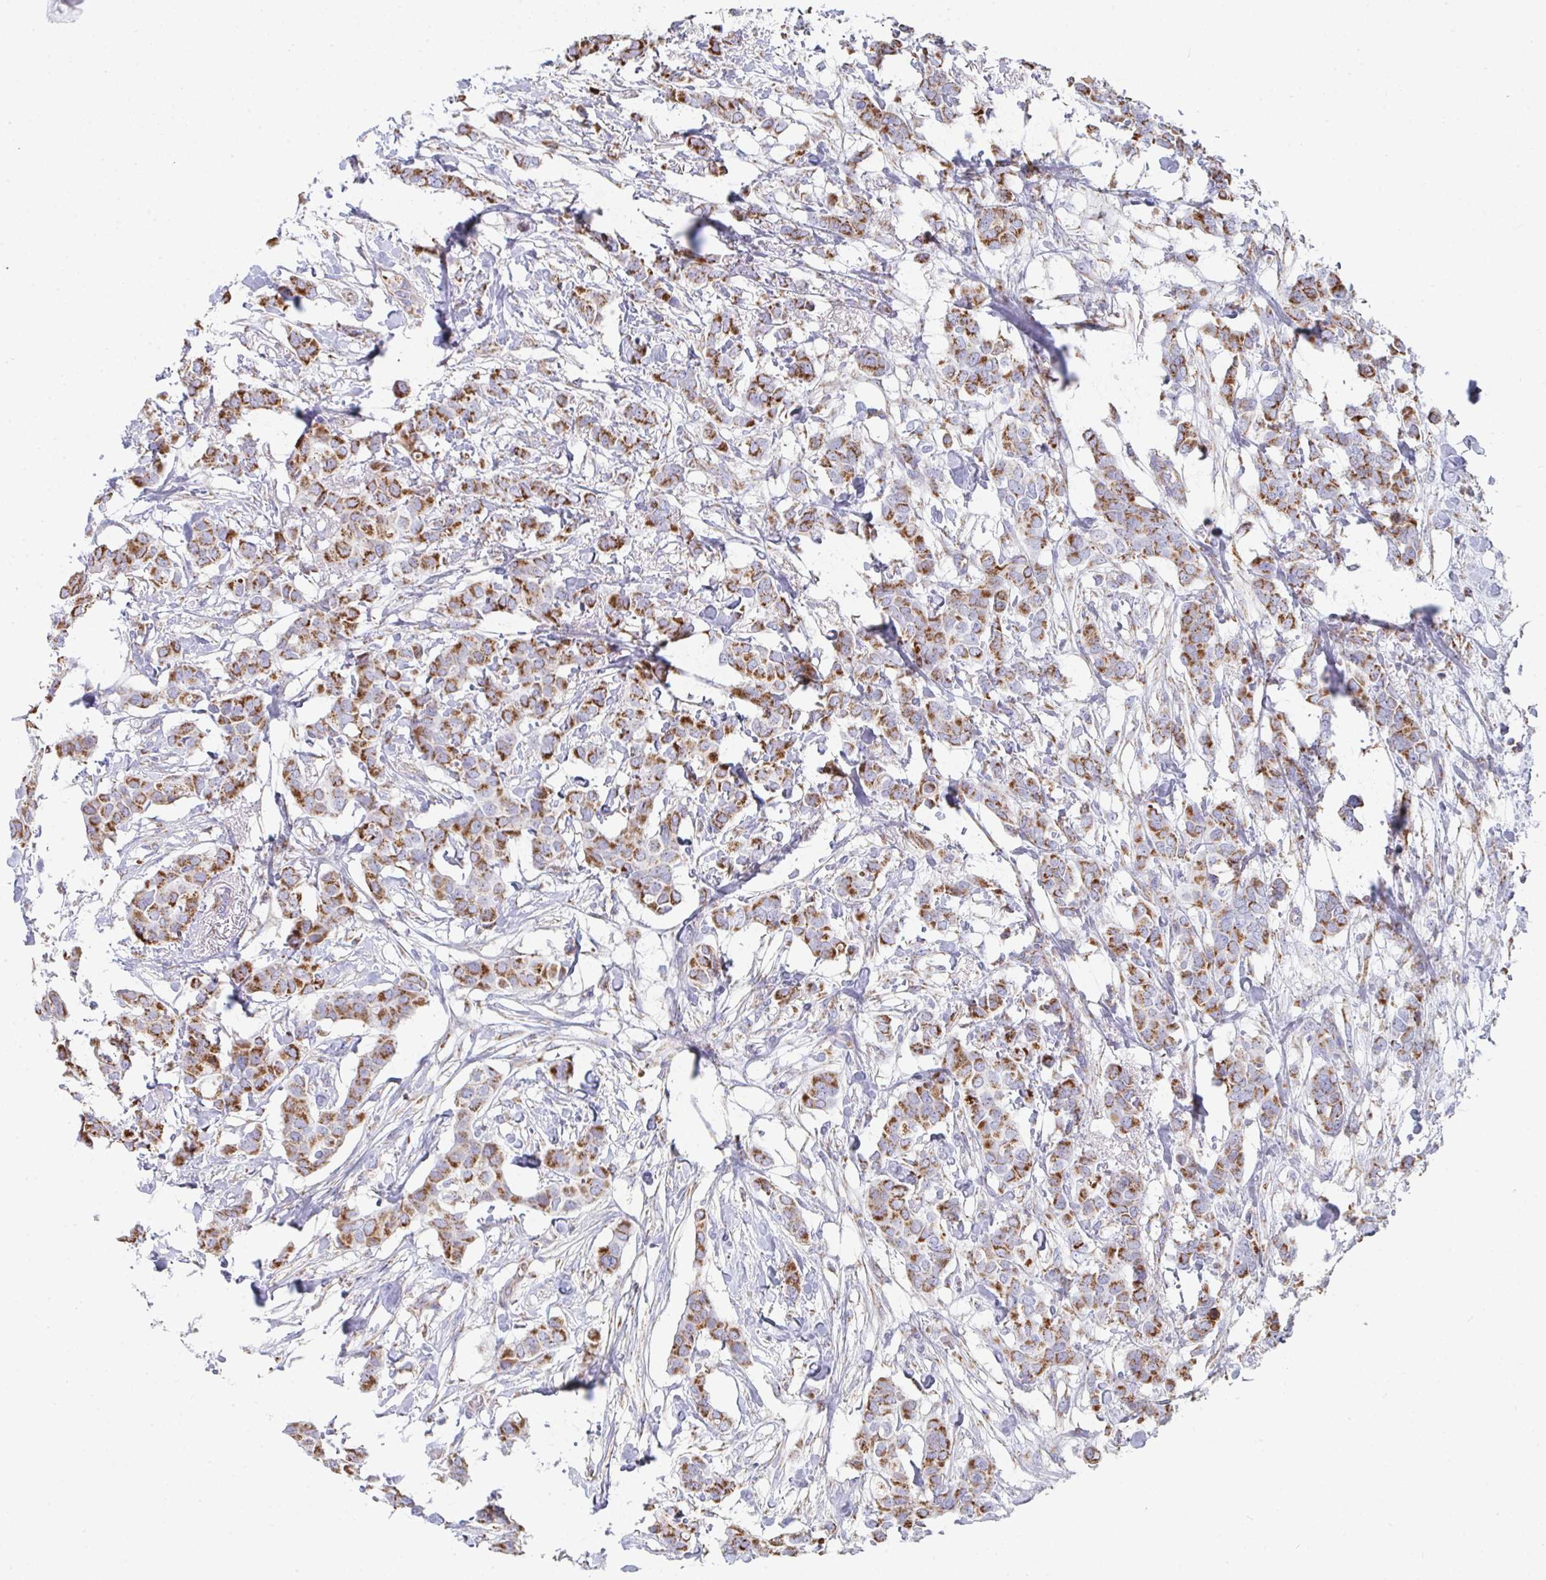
{"staining": {"intensity": "moderate", "quantity": ">75%", "location": "cytoplasmic/membranous"}, "tissue": "breast cancer", "cell_type": "Tumor cells", "image_type": "cancer", "snomed": [{"axis": "morphology", "description": "Duct carcinoma"}, {"axis": "topography", "description": "Breast"}], "caption": "IHC histopathology image of breast cancer (invasive ductal carcinoma) stained for a protein (brown), which displays medium levels of moderate cytoplasmic/membranous staining in approximately >75% of tumor cells.", "gene": "AIFM1", "patient": {"sex": "female", "age": 62}}